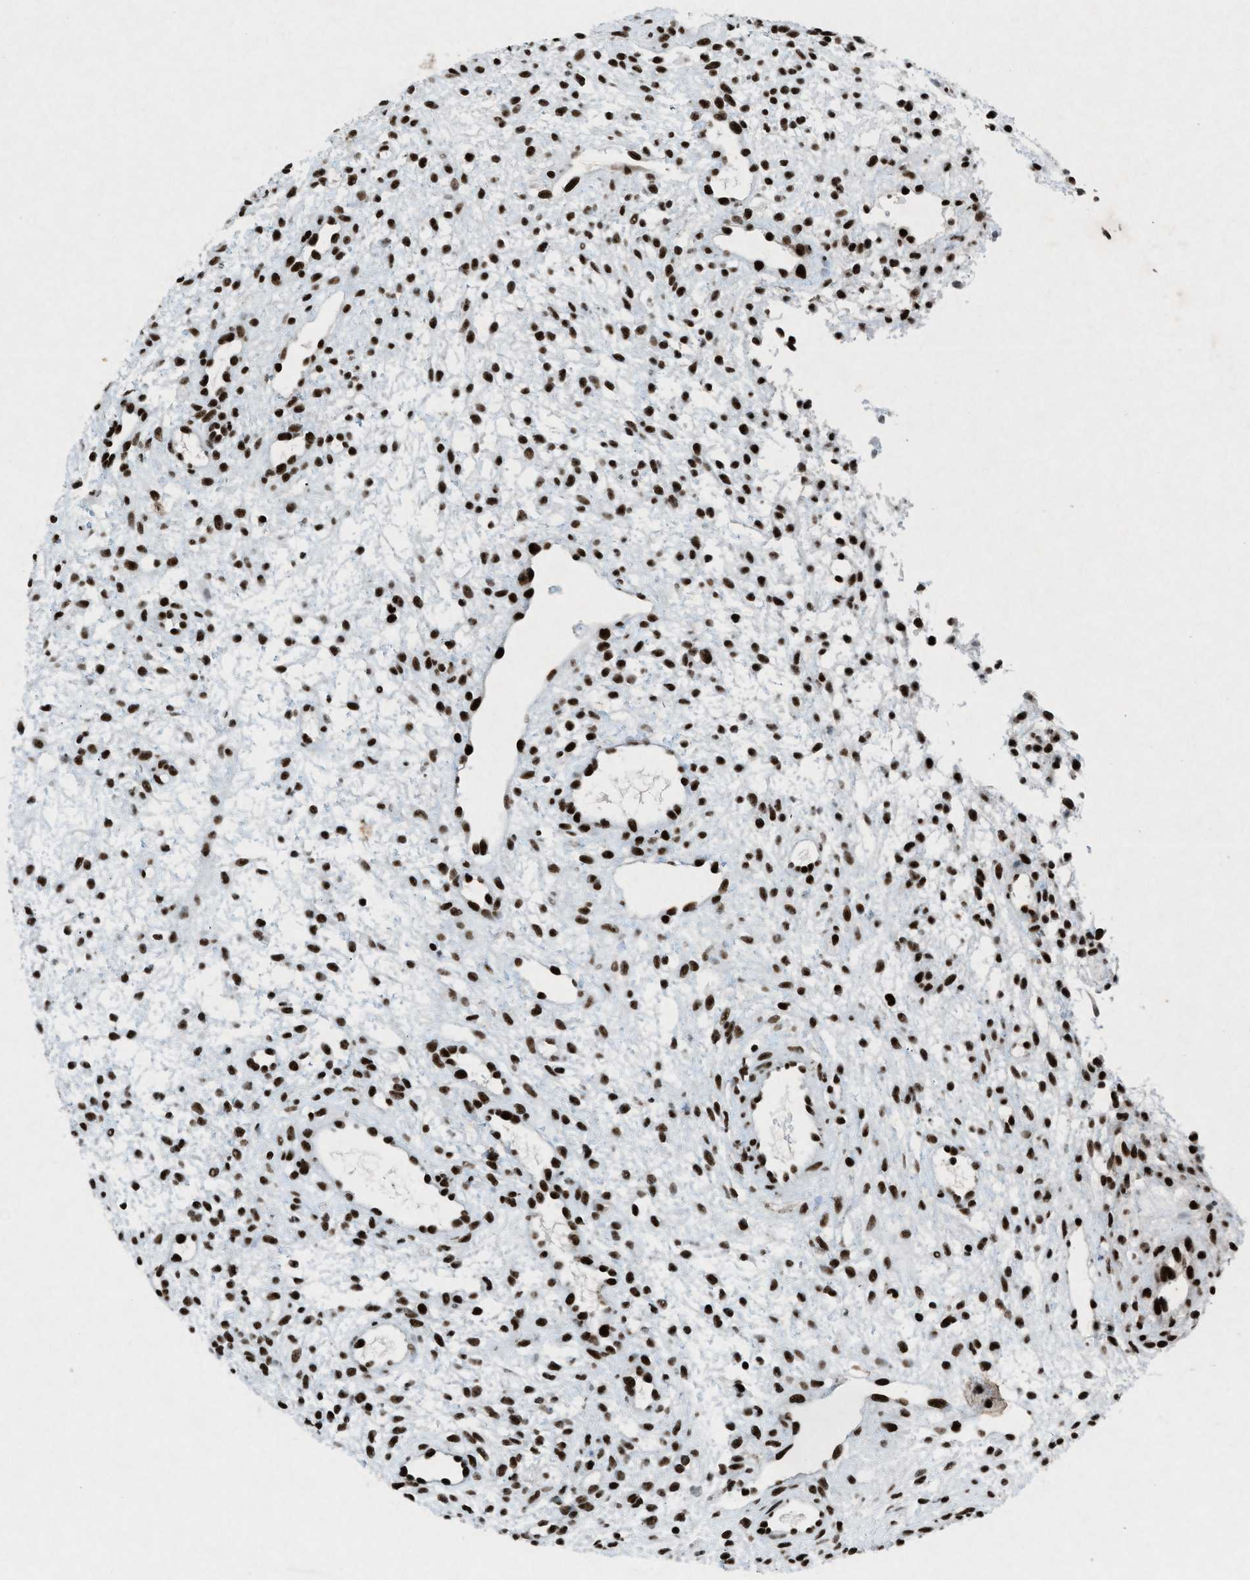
{"staining": {"intensity": "strong", "quantity": ">75%", "location": "nuclear"}, "tissue": "ovary", "cell_type": "Ovarian stroma cells", "image_type": "normal", "snomed": [{"axis": "morphology", "description": "Normal tissue, NOS"}, {"axis": "morphology", "description": "Cyst, NOS"}, {"axis": "topography", "description": "Ovary"}], "caption": "The histopathology image shows staining of normal ovary, revealing strong nuclear protein expression (brown color) within ovarian stroma cells. The protein is stained brown, and the nuclei are stained in blue (DAB (3,3'-diaminobenzidine) IHC with brightfield microscopy, high magnification).", "gene": "NXF1", "patient": {"sex": "female", "age": 18}}